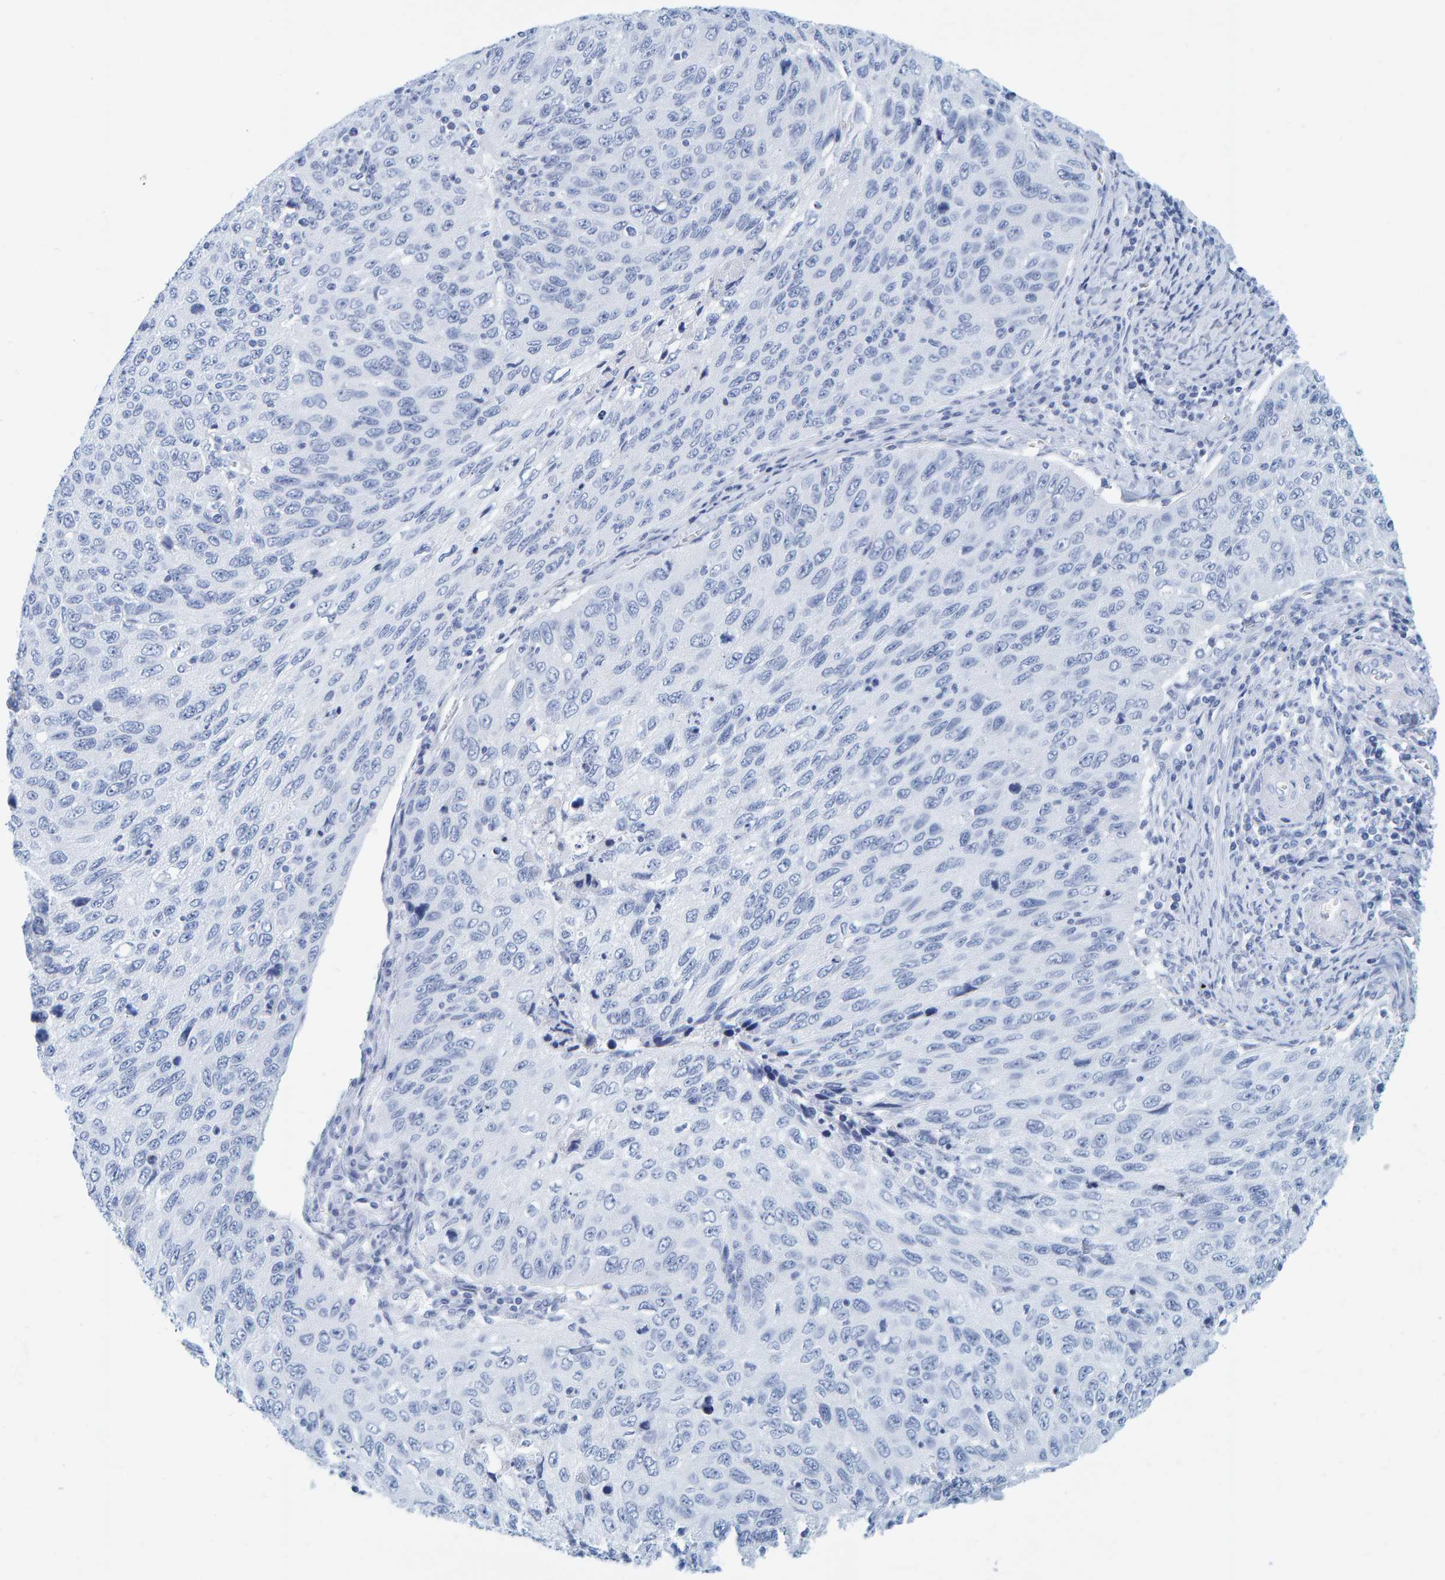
{"staining": {"intensity": "negative", "quantity": "none", "location": "none"}, "tissue": "cervical cancer", "cell_type": "Tumor cells", "image_type": "cancer", "snomed": [{"axis": "morphology", "description": "Squamous cell carcinoma, NOS"}, {"axis": "topography", "description": "Cervix"}], "caption": "The immunohistochemistry photomicrograph has no significant expression in tumor cells of cervical cancer tissue.", "gene": "SFTPC", "patient": {"sex": "female", "age": 53}}